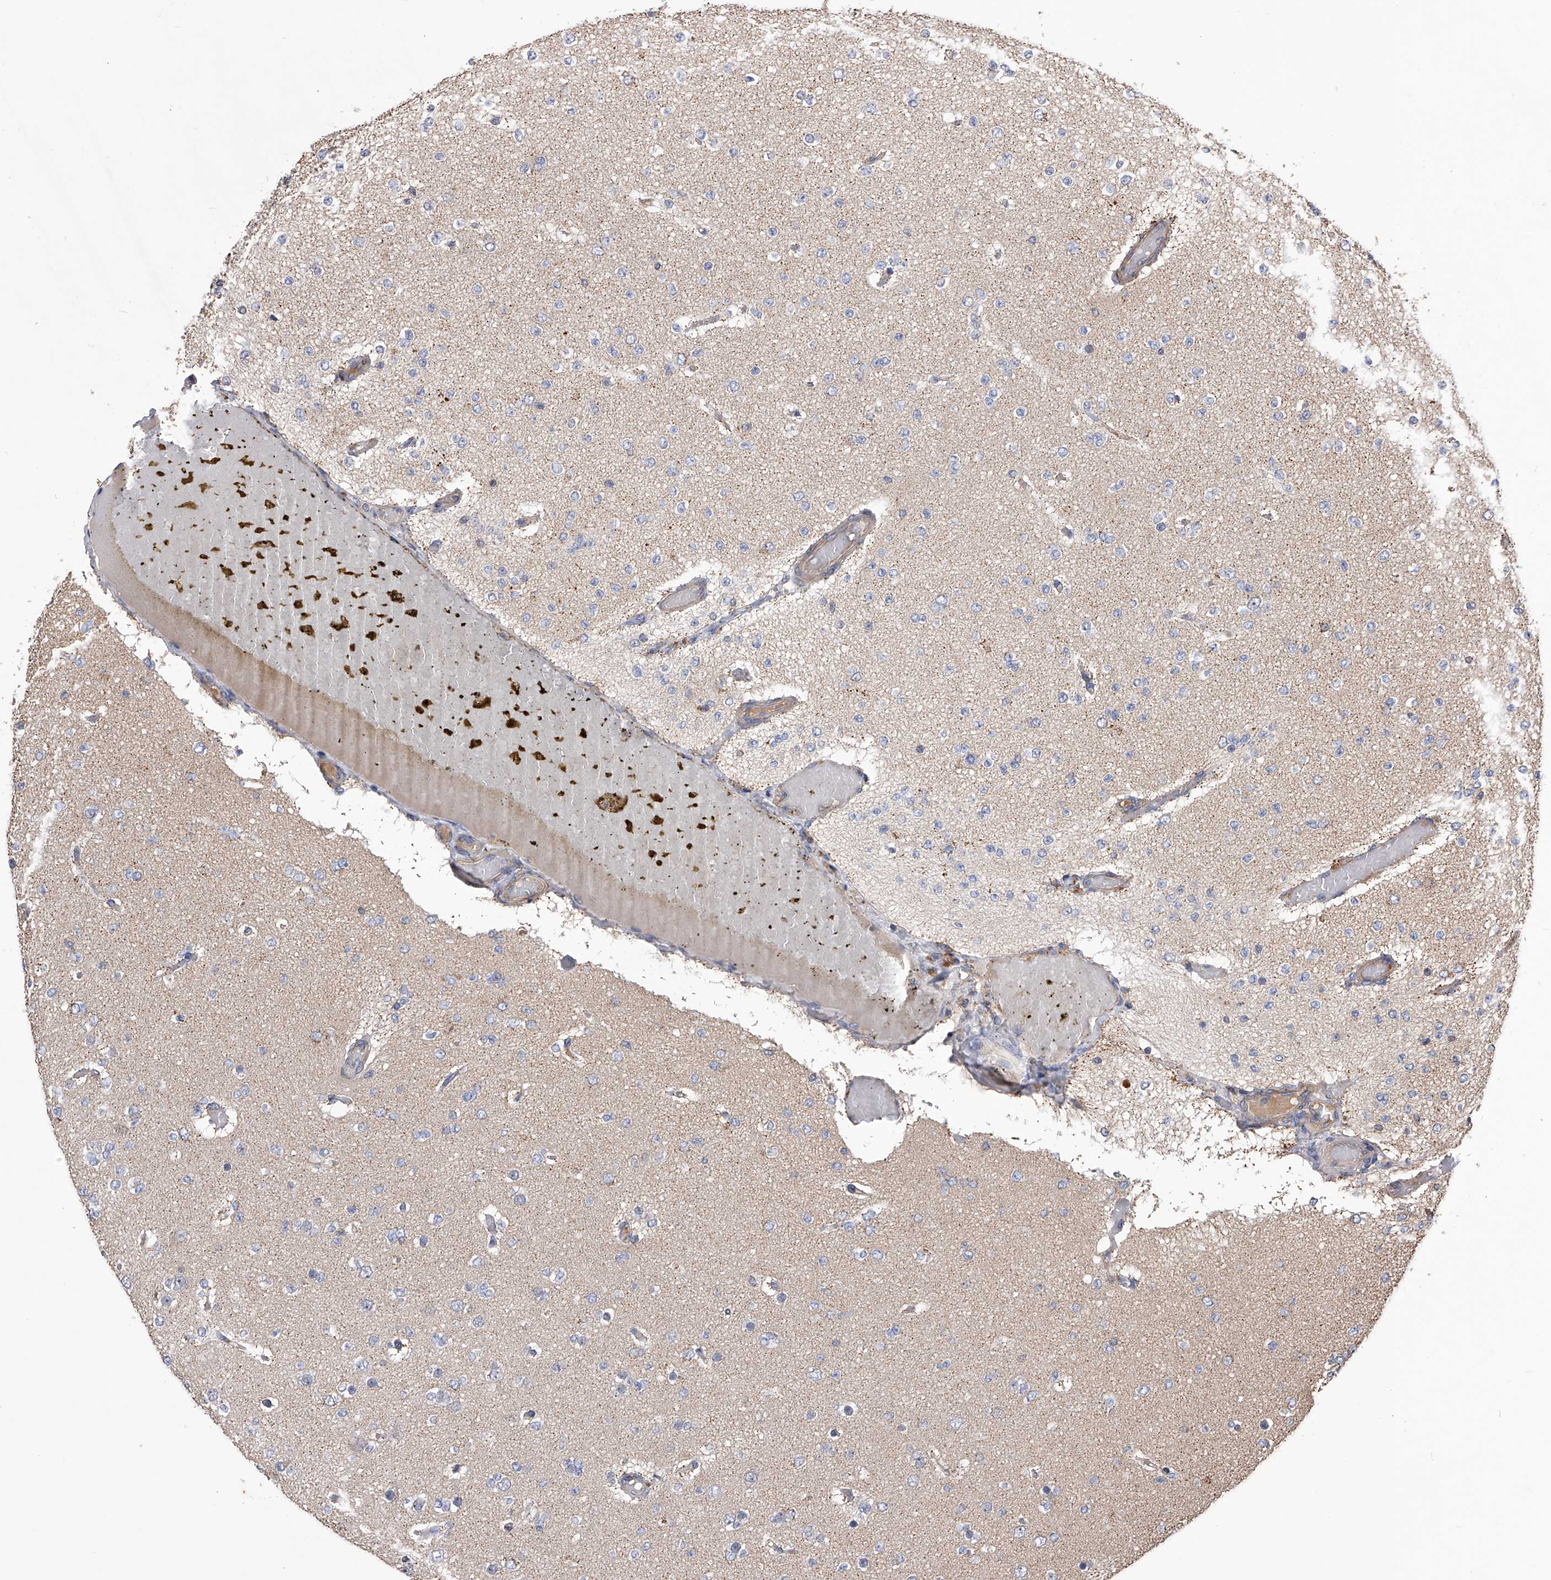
{"staining": {"intensity": "negative", "quantity": "none", "location": "none"}, "tissue": "glioma", "cell_type": "Tumor cells", "image_type": "cancer", "snomed": [{"axis": "morphology", "description": "Glioma, malignant, Low grade"}, {"axis": "topography", "description": "Brain"}], "caption": "IHC image of neoplastic tissue: glioma stained with DAB demonstrates no significant protein positivity in tumor cells. Nuclei are stained in blue.", "gene": "CUL7", "patient": {"sex": "female", "age": 22}}